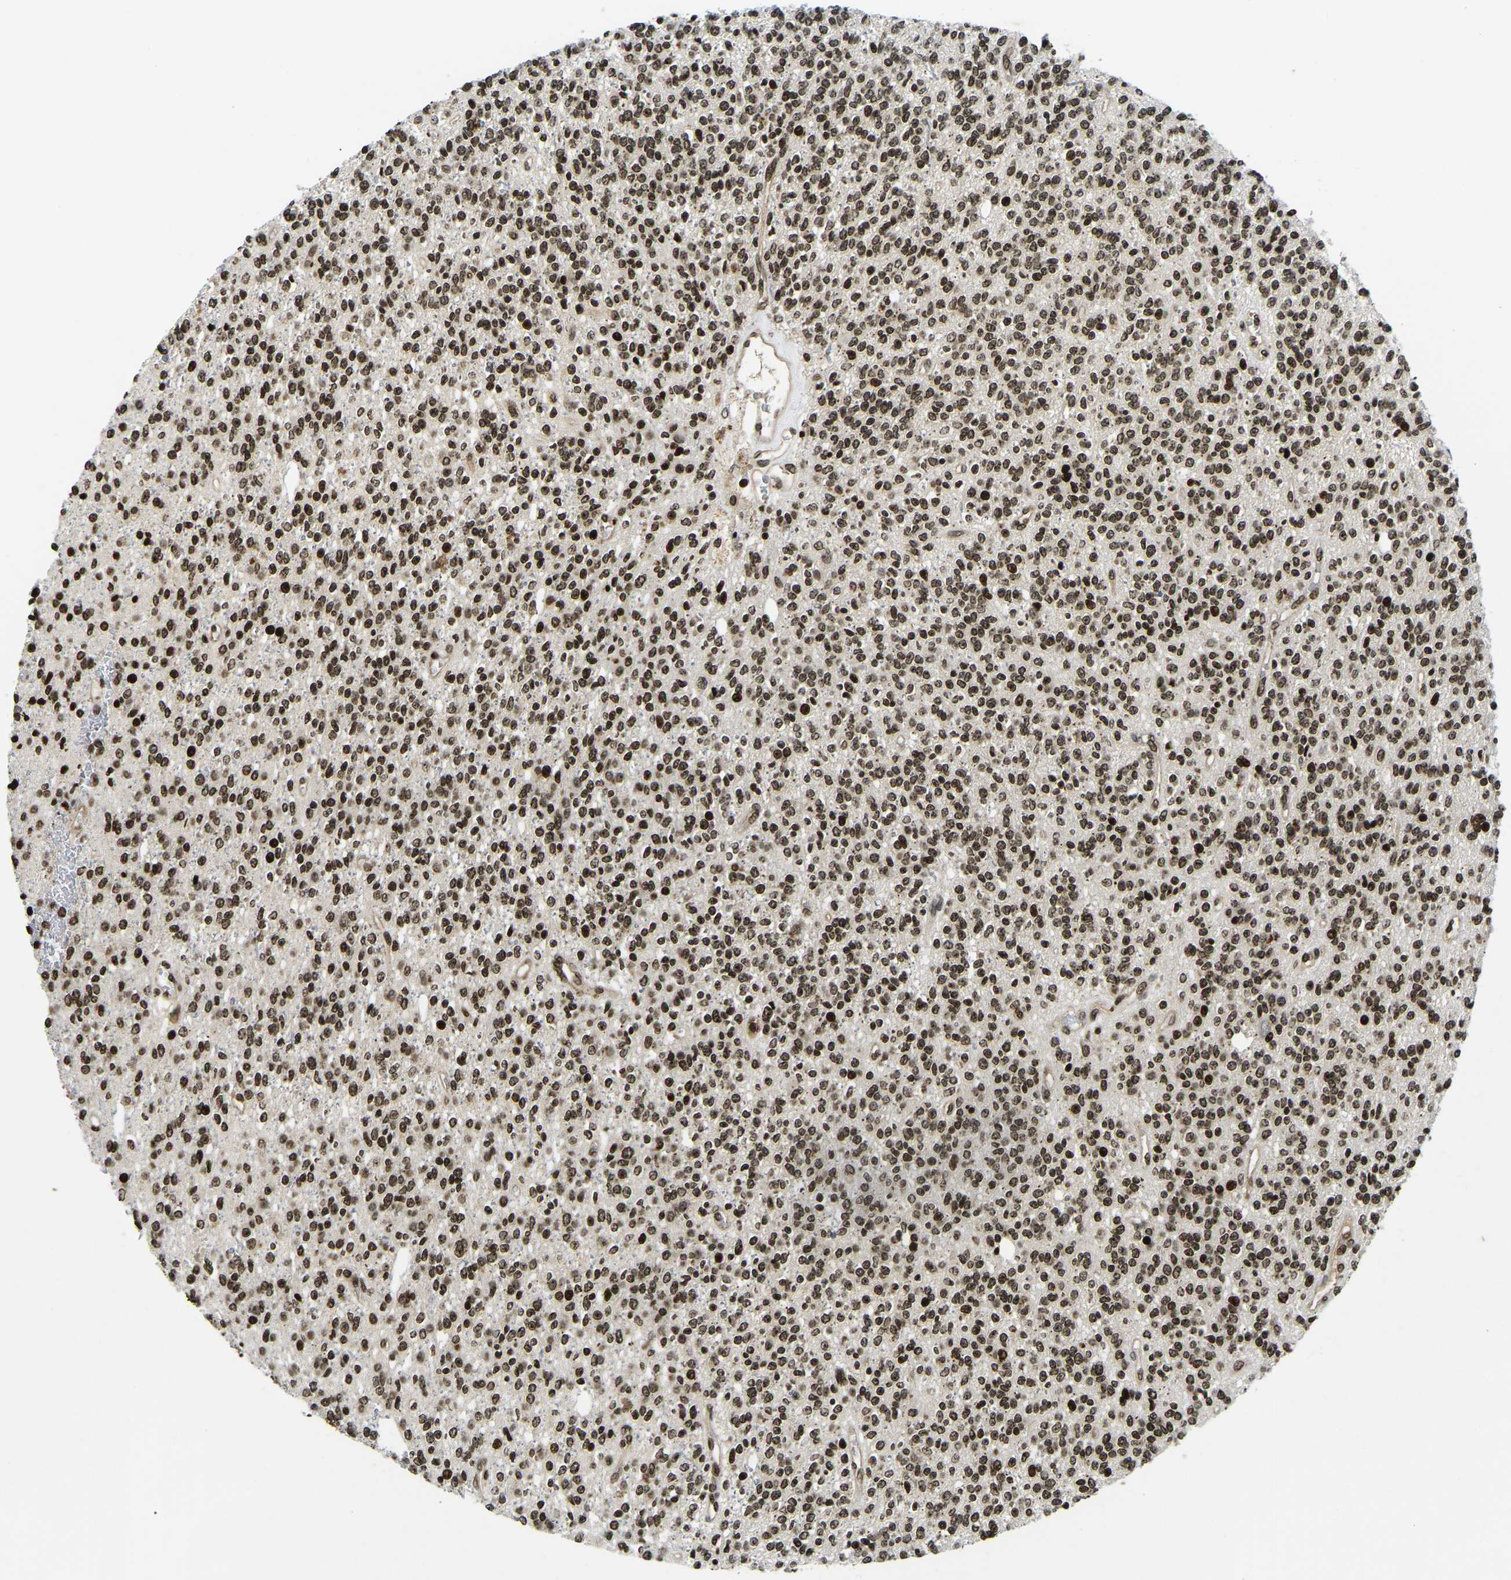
{"staining": {"intensity": "strong", "quantity": ">75%", "location": "nuclear"}, "tissue": "glioma", "cell_type": "Tumor cells", "image_type": "cancer", "snomed": [{"axis": "morphology", "description": "Glioma, malignant, High grade"}, {"axis": "topography", "description": "Brain"}], "caption": "Immunohistochemical staining of human glioma exhibits high levels of strong nuclear expression in about >75% of tumor cells.", "gene": "LRRC61", "patient": {"sex": "male", "age": 34}}